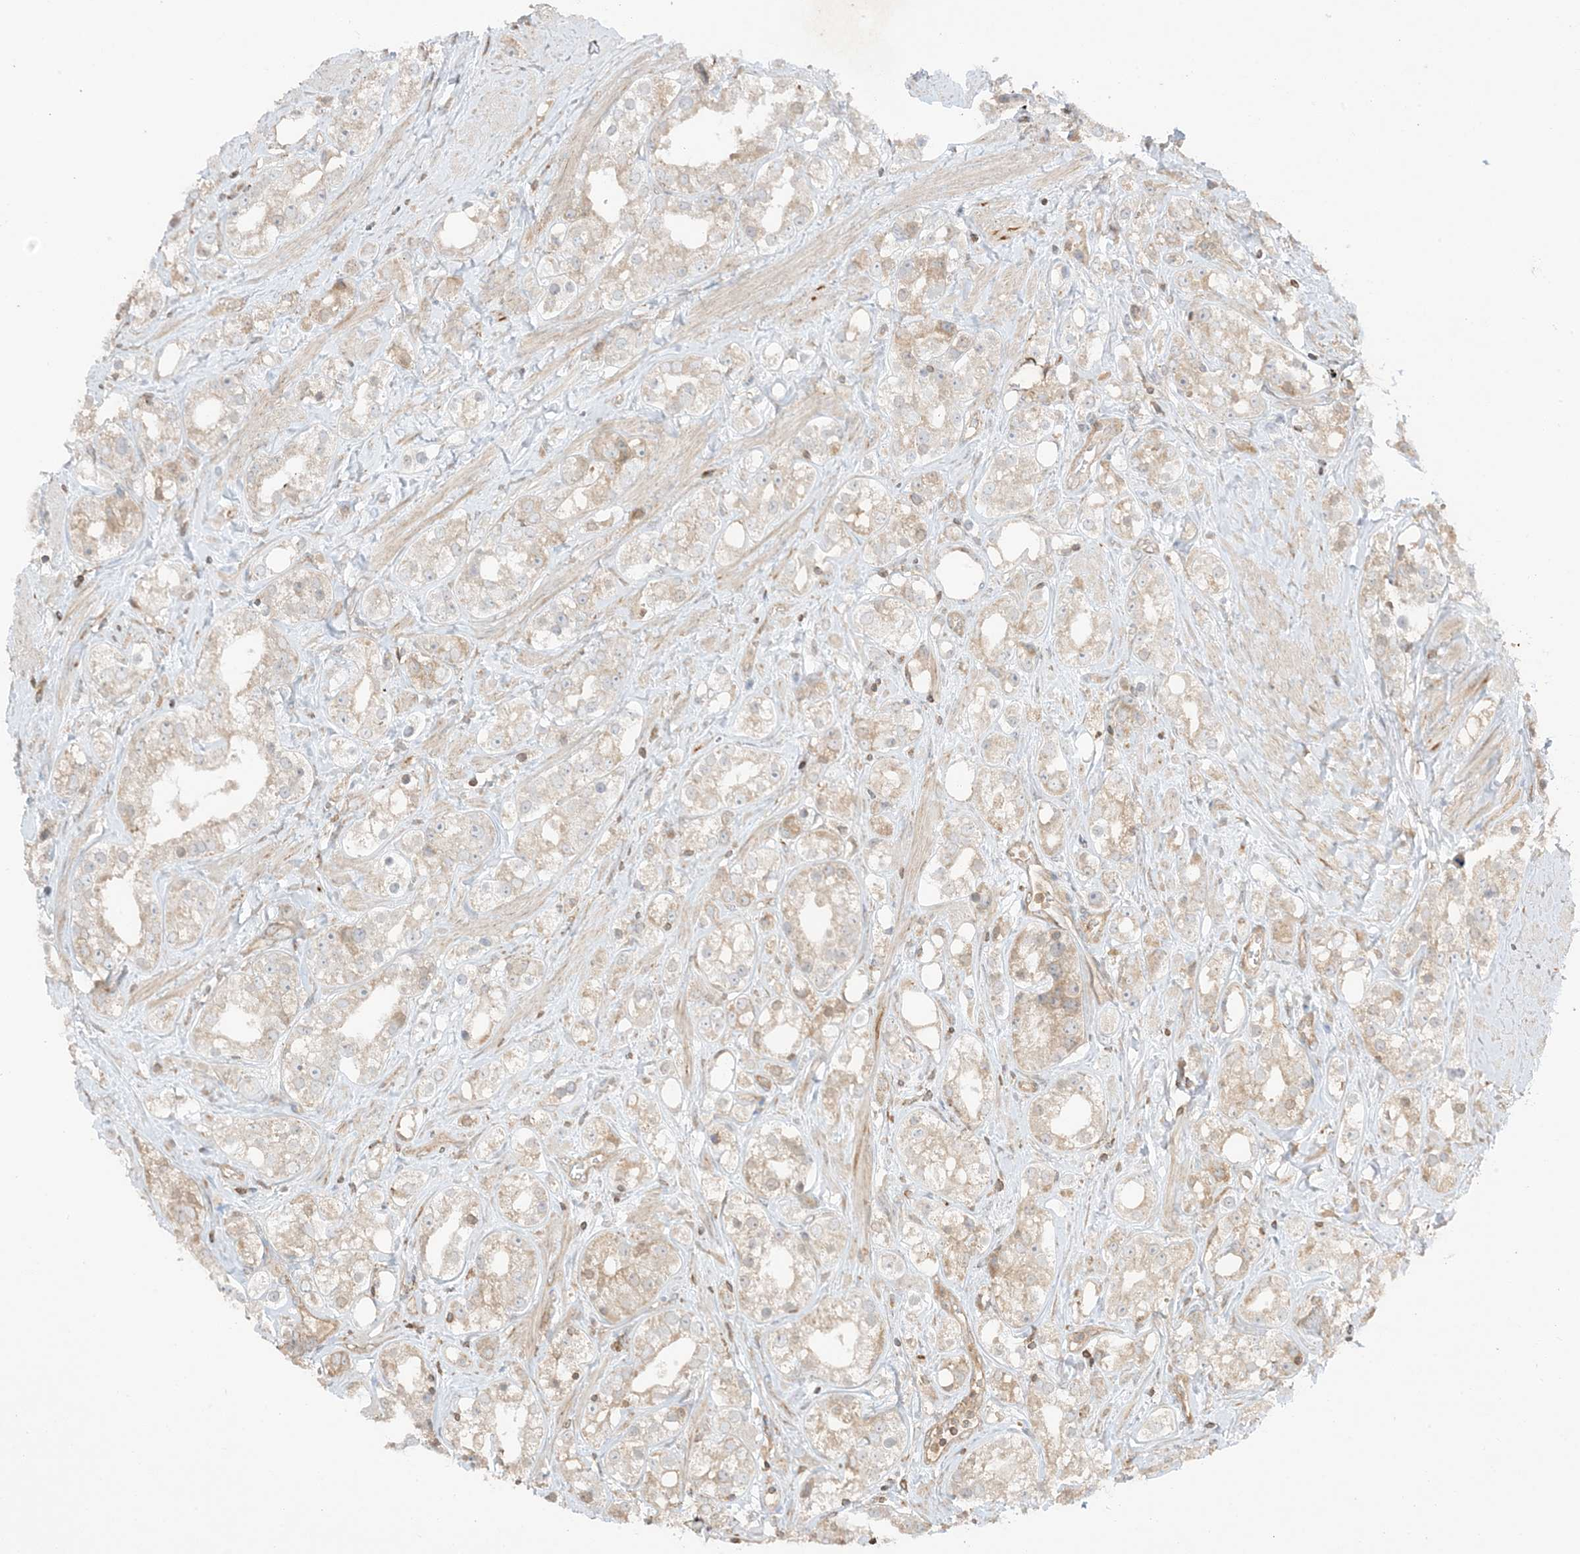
{"staining": {"intensity": "weak", "quantity": "<25%", "location": "cytoplasmic/membranous"}, "tissue": "prostate cancer", "cell_type": "Tumor cells", "image_type": "cancer", "snomed": [{"axis": "morphology", "description": "Adenocarcinoma, NOS"}, {"axis": "topography", "description": "Prostate"}], "caption": "Histopathology image shows no significant protein positivity in tumor cells of adenocarcinoma (prostate). (Stains: DAB IHC with hematoxylin counter stain, Microscopy: brightfield microscopy at high magnification).", "gene": "SLC25A12", "patient": {"sex": "male", "age": 79}}